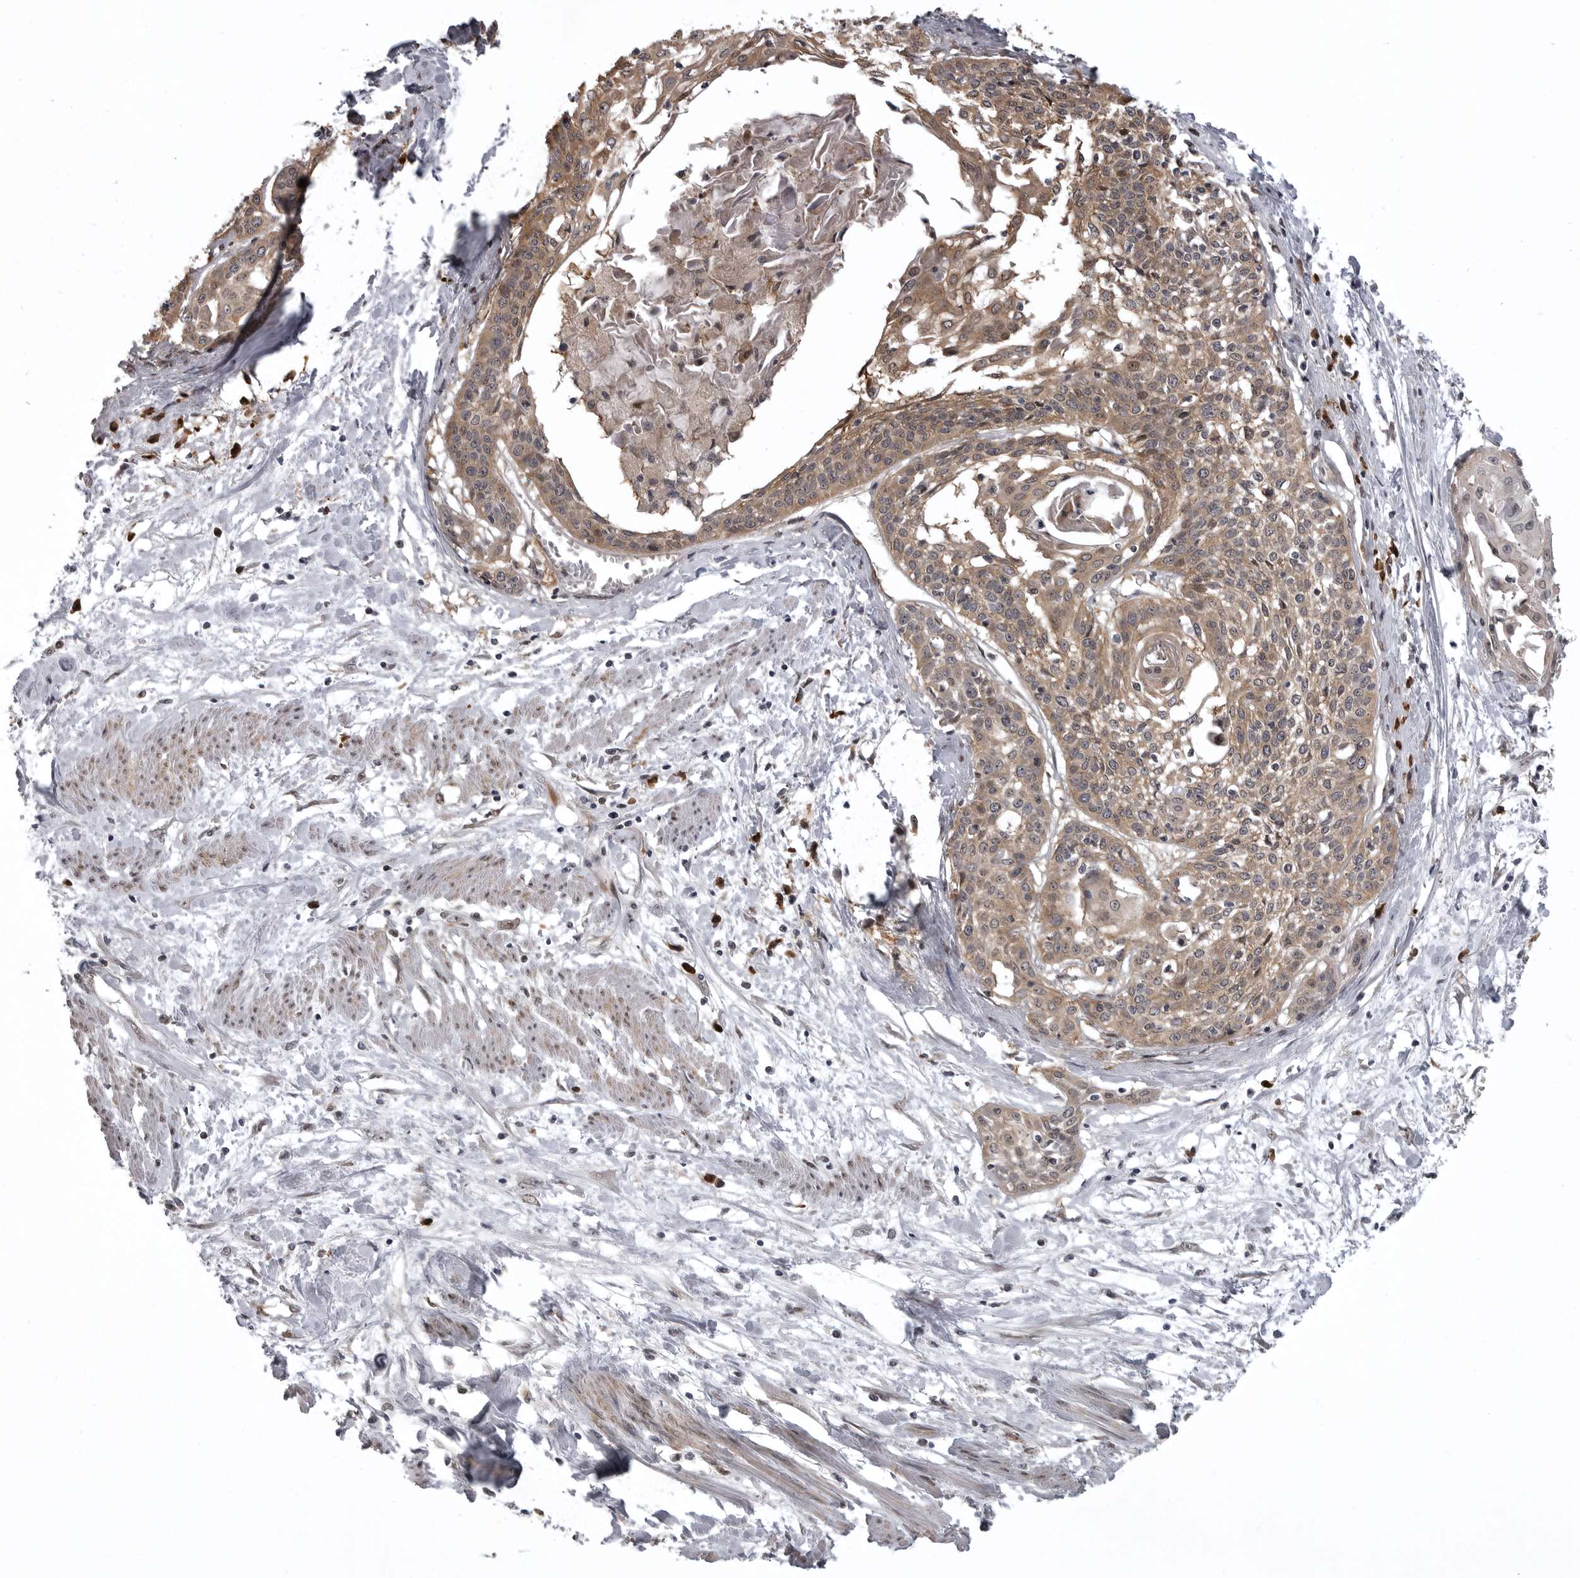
{"staining": {"intensity": "moderate", "quantity": ">75%", "location": "cytoplasmic/membranous"}, "tissue": "cervical cancer", "cell_type": "Tumor cells", "image_type": "cancer", "snomed": [{"axis": "morphology", "description": "Squamous cell carcinoma, NOS"}, {"axis": "topography", "description": "Cervix"}], "caption": "Immunohistochemistry (DAB (3,3'-diaminobenzidine)) staining of squamous cell carcinoma (cervical) shows moderate cytoplasmic/membranous protein positivity in about >75% of tumor cells. (DAB (3,3'-diaminobenzidine) IHC with brightfield microscopy, high magnification).", "gene": "SNX16", "patient": {"sex": "female", "age": 57}}